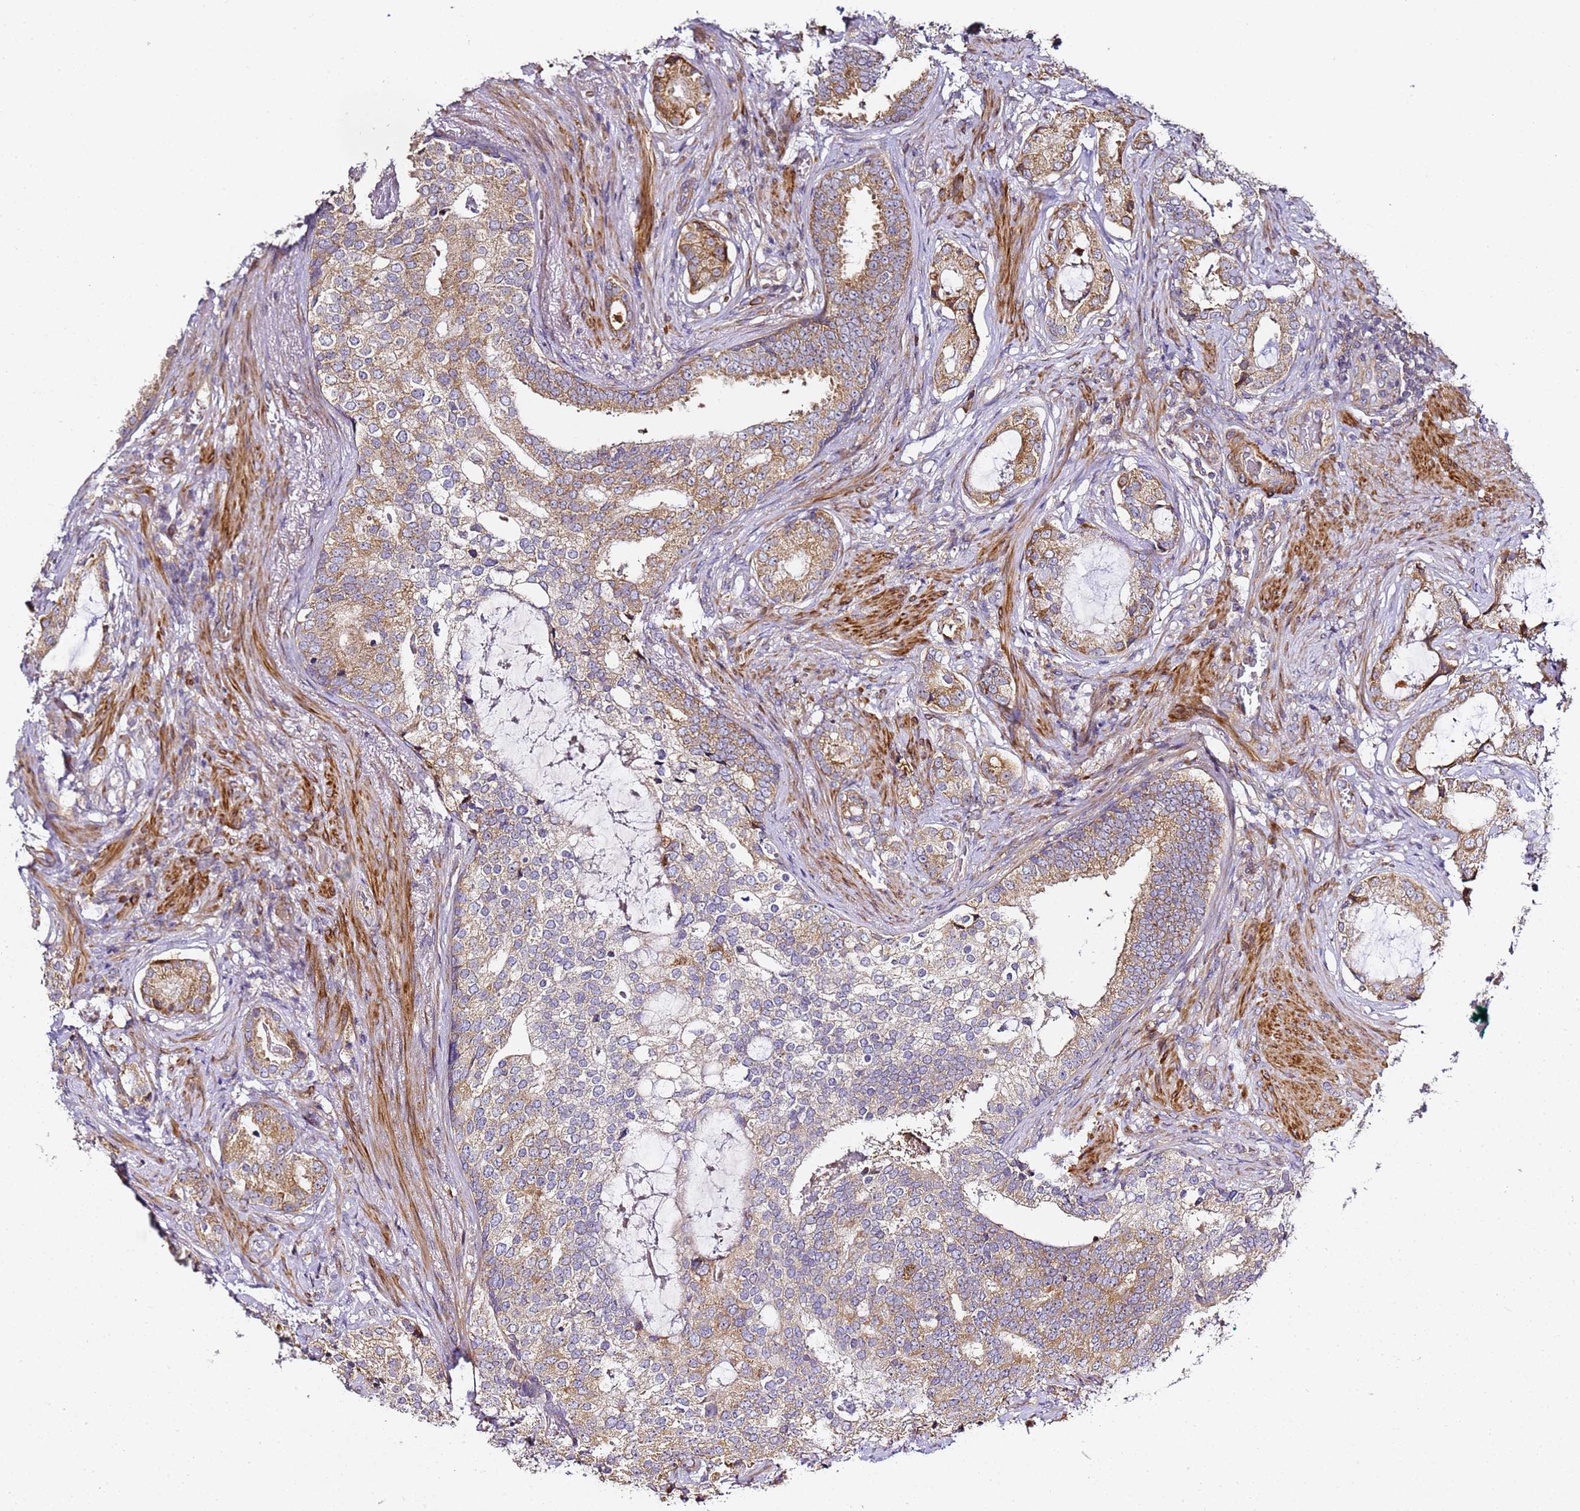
{"staining": {"intensity": "moderate", "quantity": ">75%", "location": "cytoplasmic/membranous"}, "tissue": "prostate cancer", "cell_type": "Tumor cells", "image_type": "cancer", "snomed": [{"axis": "morphology", "description": "Adenocarcinoma, Low grade"}, {"axis": "topography", "description": "Prostate"}], "caption": "Prostate low-grade adenocarcinoma stained for a protein (brown) shows moderate cytoplasmic/membranous positive staining in approximately >75% of tumor cells.", "gene": "RPL13A", "patient": {"sex": "male", "age": 71}}